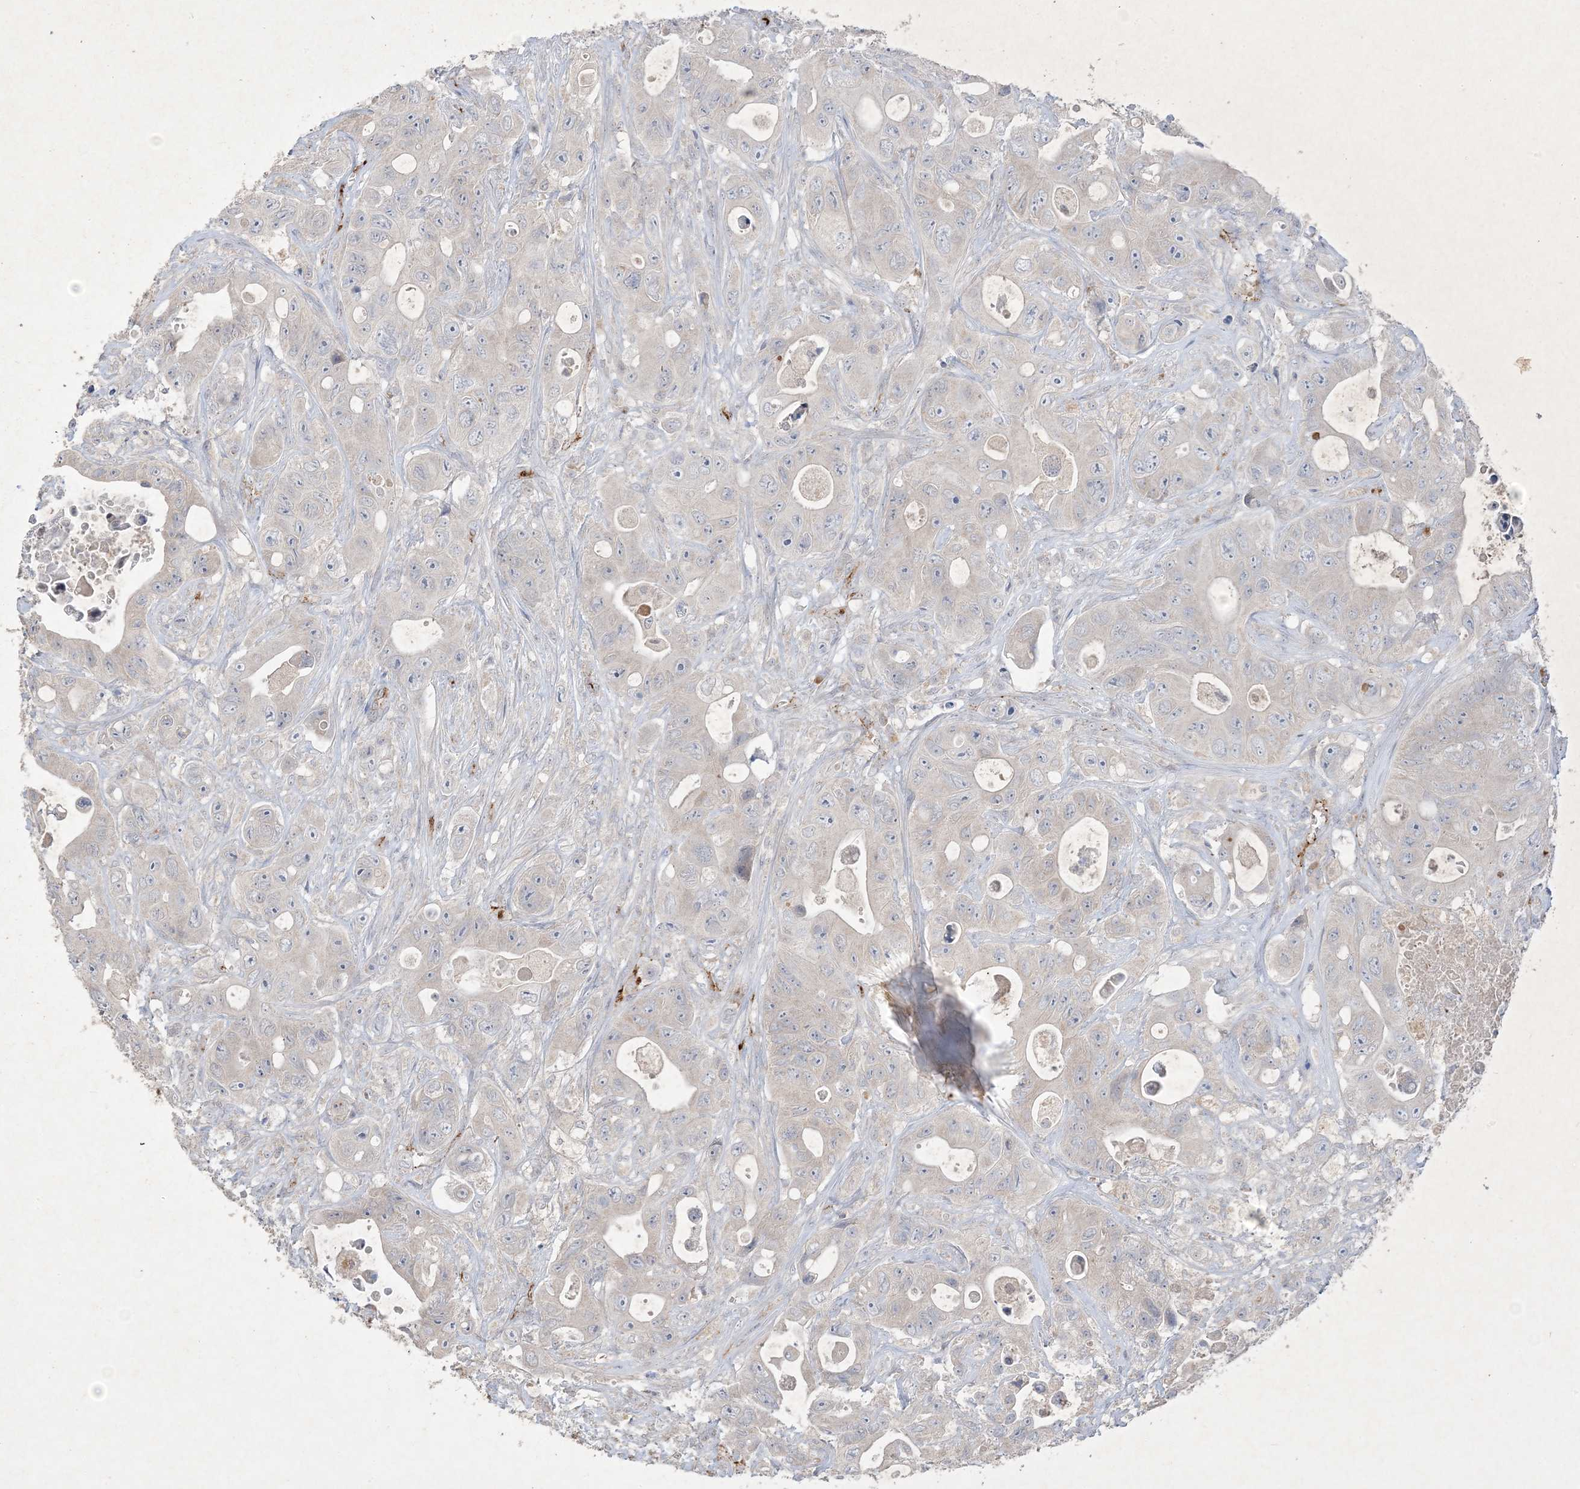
{"staining": {"intensity": "negative", "quantity": "none", "location": "none"}, "tissue": "colorectal cancer", "cell_type": "Tumor cells", "image_type": "cancer", "snomed": [{"axis": "morphology", "description": "Adenocarcinoma, NOS"}, {"axis": "topography", "description": "Colon"}], "caption": "DAB (3,3'-diaminobenzidine) immunohistochemical staining of colorectal cancer exhibits no significant positivity in tumor cells.", "gene": "PRSS36", "patient": {"sex": "female", "age": 46}}